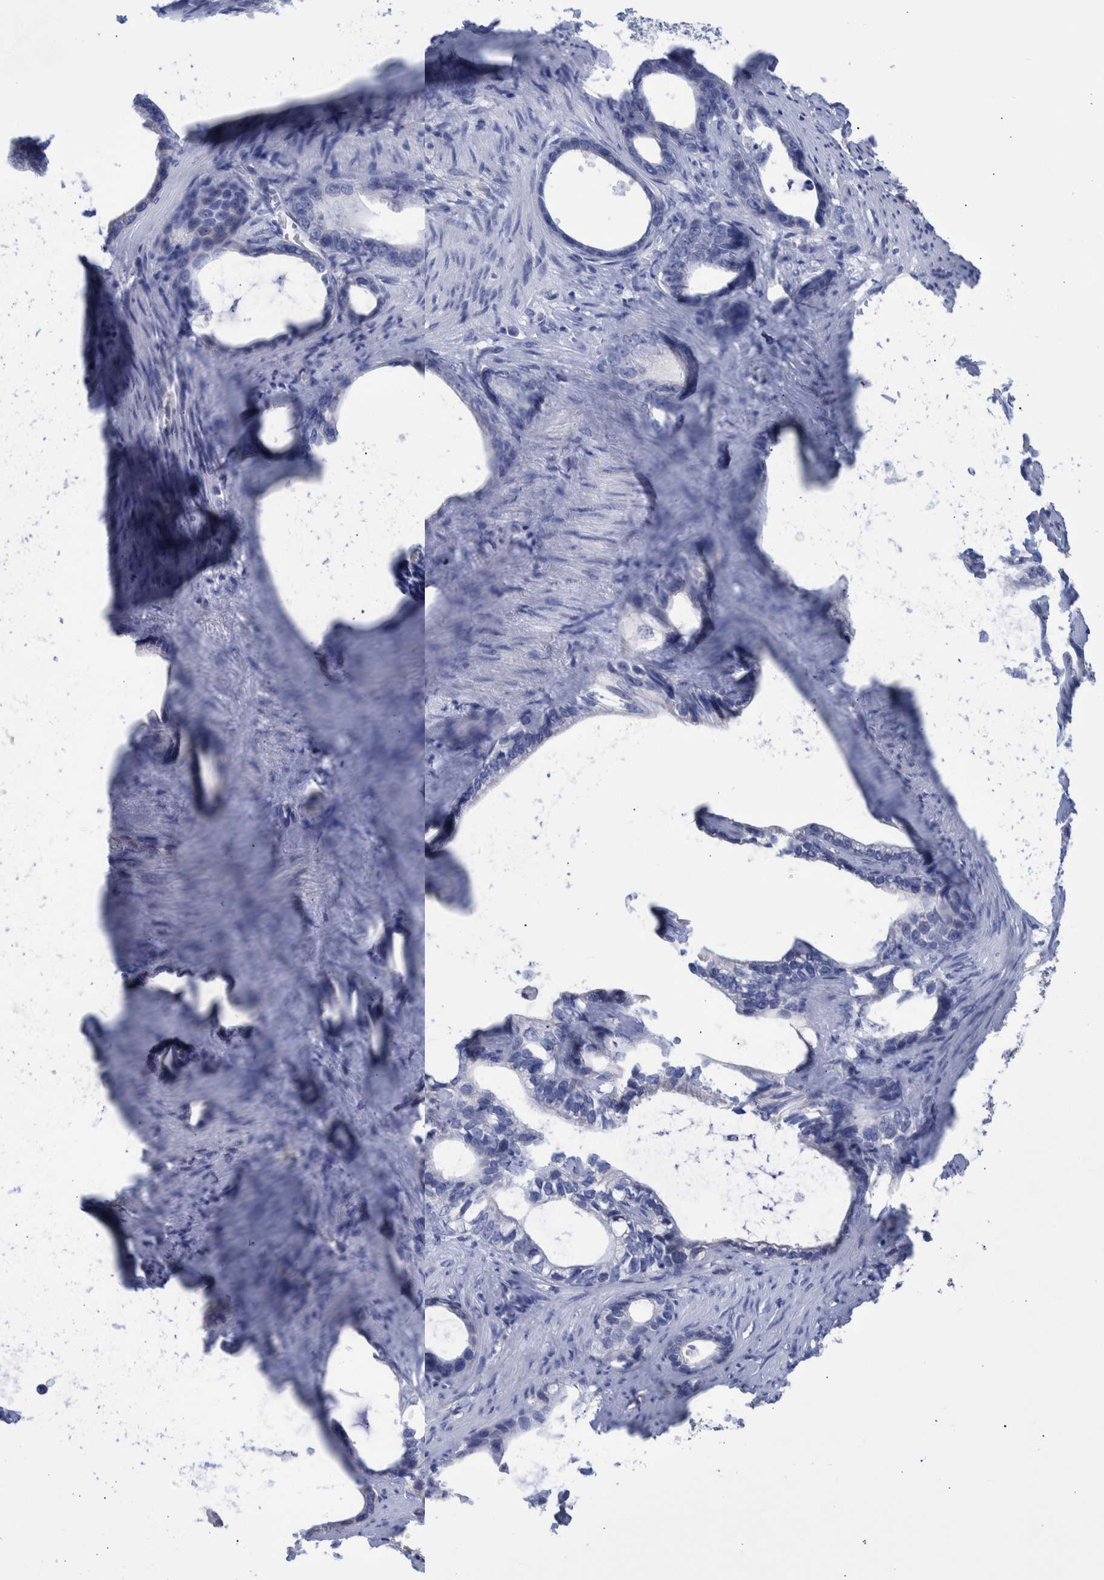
{"staining": {"intensity": "negative", "quantity": "none", "location": "none"}, "tissue": "stomach cancer", "cell_type": "Tumor cells", "image_type": "cancer", "snomed": [{"axis": "morphology", "description": "Adenocarcinoma, NOS"}, {"axis": "topography", "description": "Stomach"}], "caption": "DAB (3,3'-diaminobenzidine) immunohistochemical staining of human stomach cancer reveals no significant staining in tumor cells.", "gene": "PPP3CC", "patient": {"sex": "female", "age": 75}}